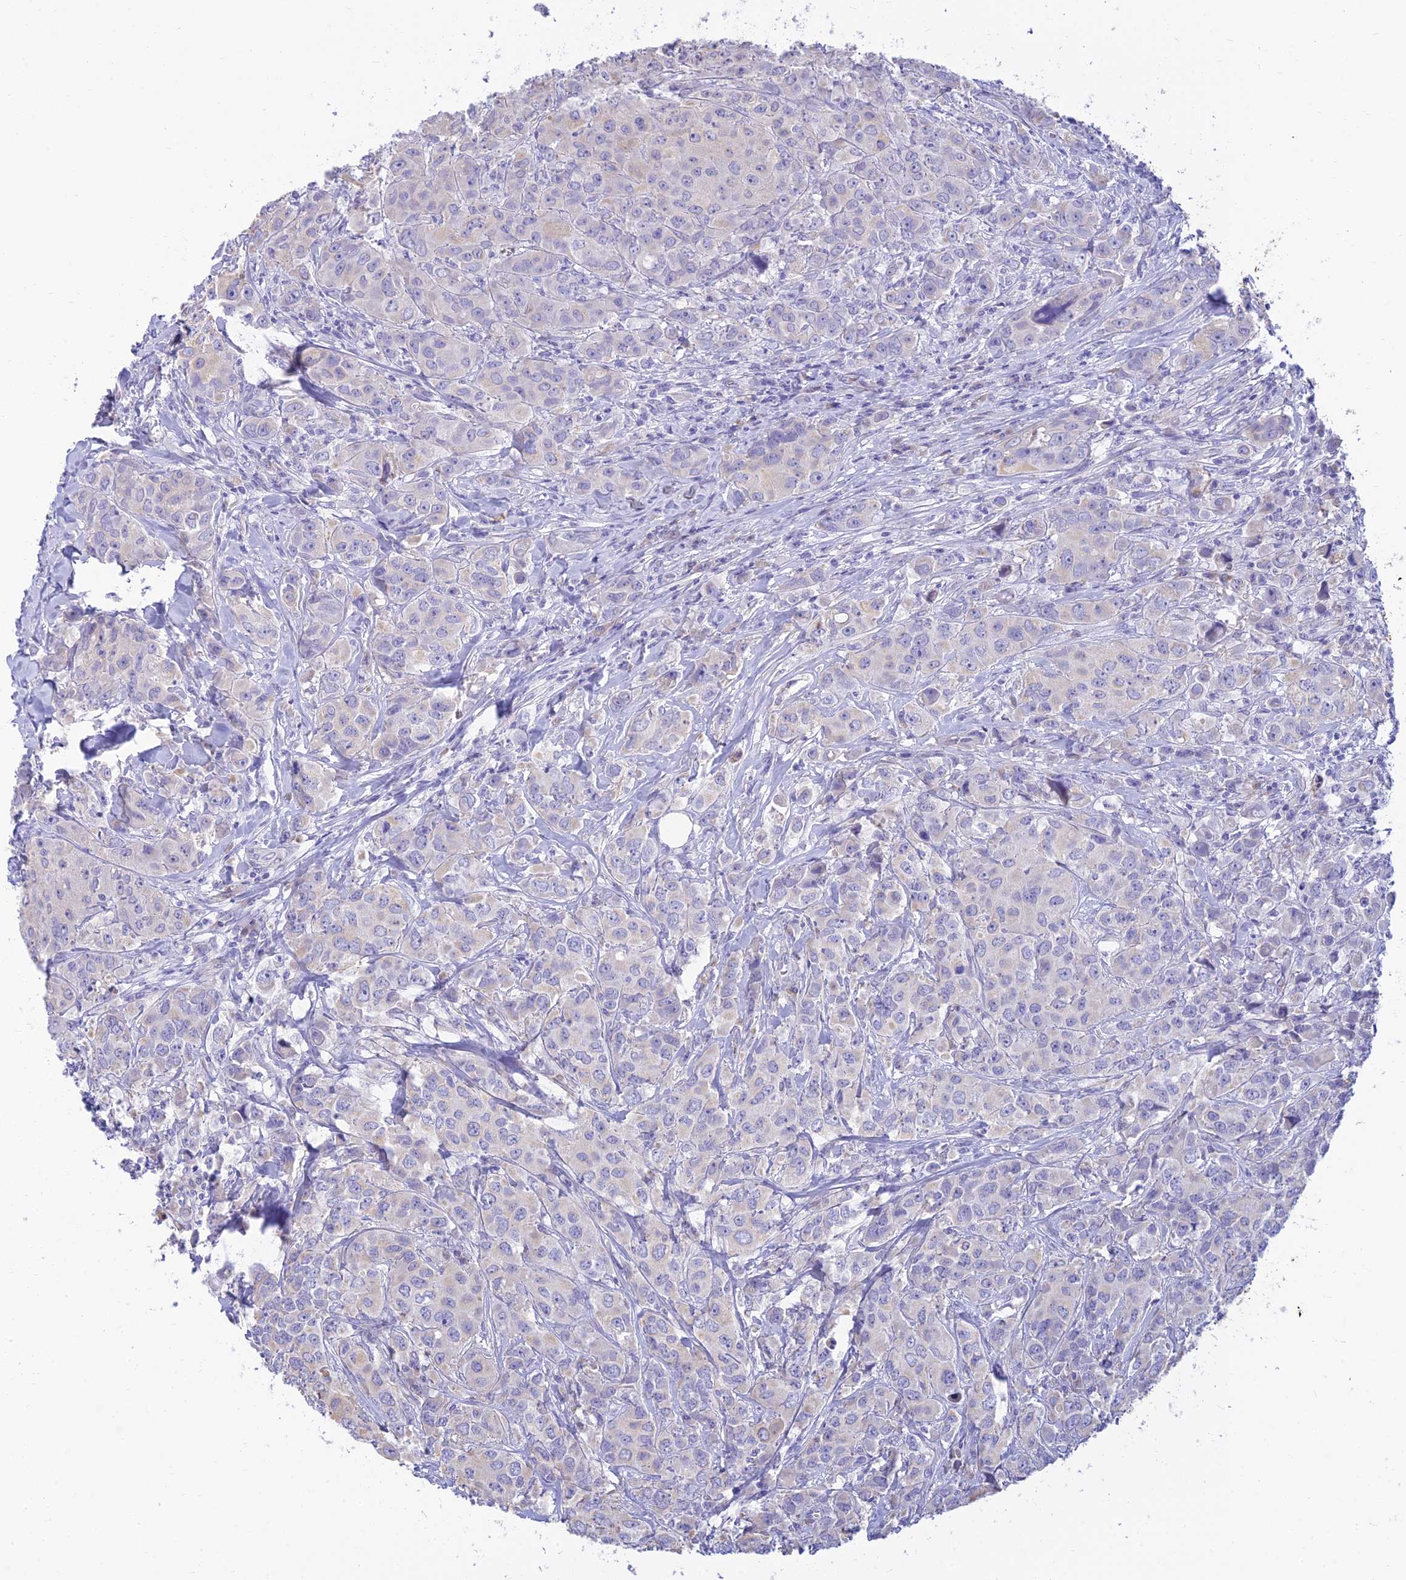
{"staining": {"intensity": "negative", "quantity": "none", "location": "none"}, "tissue": "breast cancer", "cell_type": "Tumor cells", "image_type": "cancer", "snomed": [{"axis": "morphology", "description": "Duct carcinoma"}, {"axis": "topography", "description": "Breast"}], "caption": "A photomicrograph of human breast infiltrating ductal carcinoma is negative for staining in tumor cells.", "gene": "INTS13", "patient": {"sex": "female", "age": 43}}